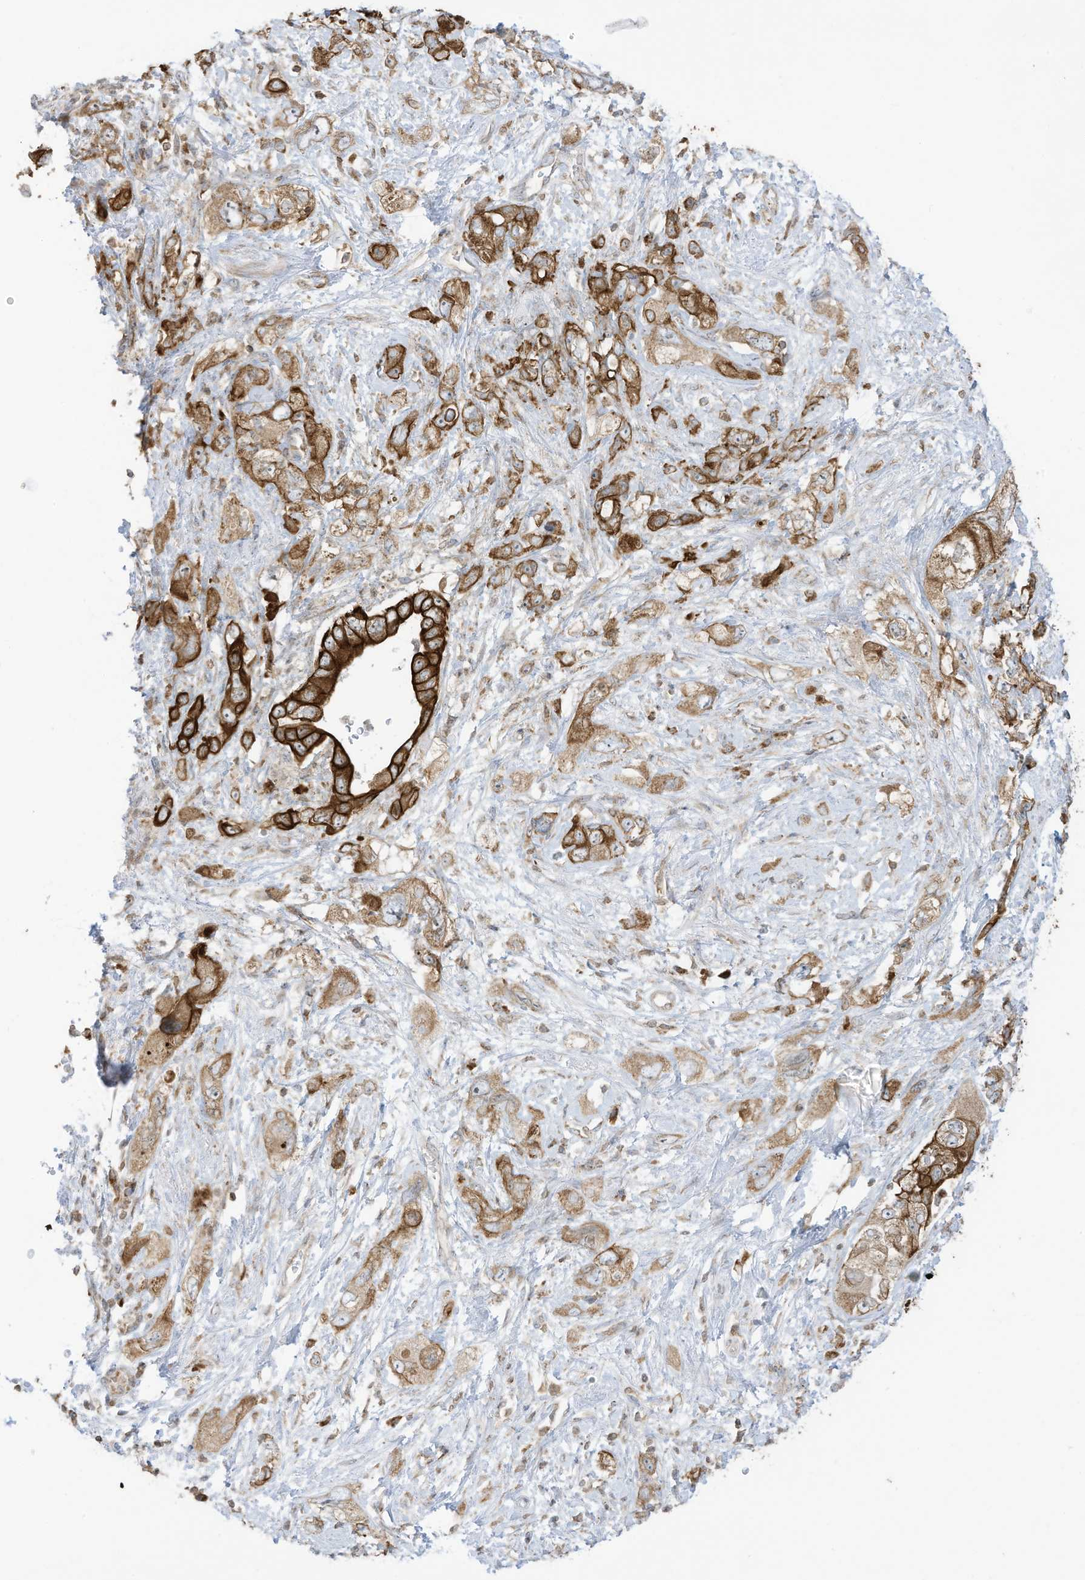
{"staining": {"intensity": "strong", "quantity": ">75%", "location": "cytoplasmic/membranous"}, "tissue": "pancreatic cancer", "cell_type": "Tumor cells", "image_type": "cancer", "snomed": [{"axis": "morphology", "description": "Adenocarcinoma, NOS"}, {"axis": "topography", "description": "Pancreas"}], "caption": "Immunohistochemistry micrograph of neoplastic tissue: pancreatic adenocarcinoma stained using immunohistochemistry (IHC) exhibits high levels of strong protein expression localized specifically in the cytoplasmic/membranous of tumor cells, appearing as a cytoplasmic/membranous brown color.", "gene": "CGAS", "patient": {"sex": "female", "age": 73}}